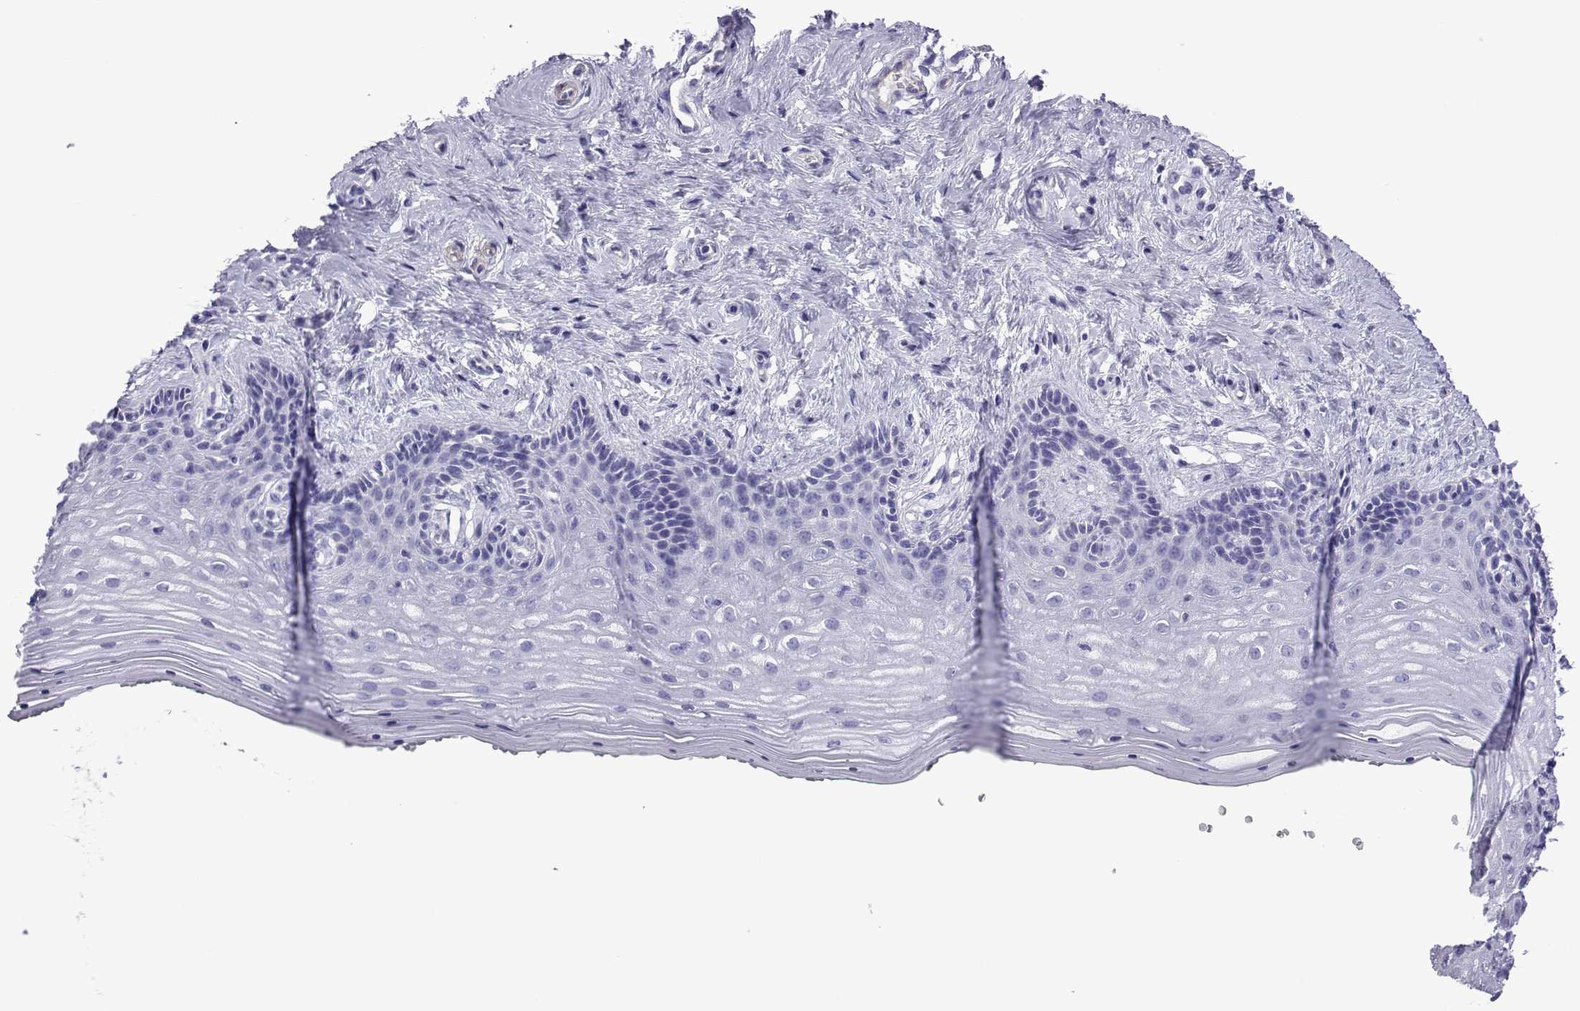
{"staining": {"intensity": "negative", "quantity": "none", "location": "none"}, "tissue": "vagina", "cell_type": "Squamous epithelial cells", "image_type": "normal", "snomed": [{"axis": "morphology", "description": "Normal tissue, NOS"}, {"axis": "topography", "description": "Vagina"}], "caption": "Immunohistochemistry (IHC) photomicrograph of unremarkable vagina stained for a protein (brown), which reveals no positivity in squamous epithelial cells.", "gene": "SPANXA1", "patient": {"sex": "female", "age": 45}}